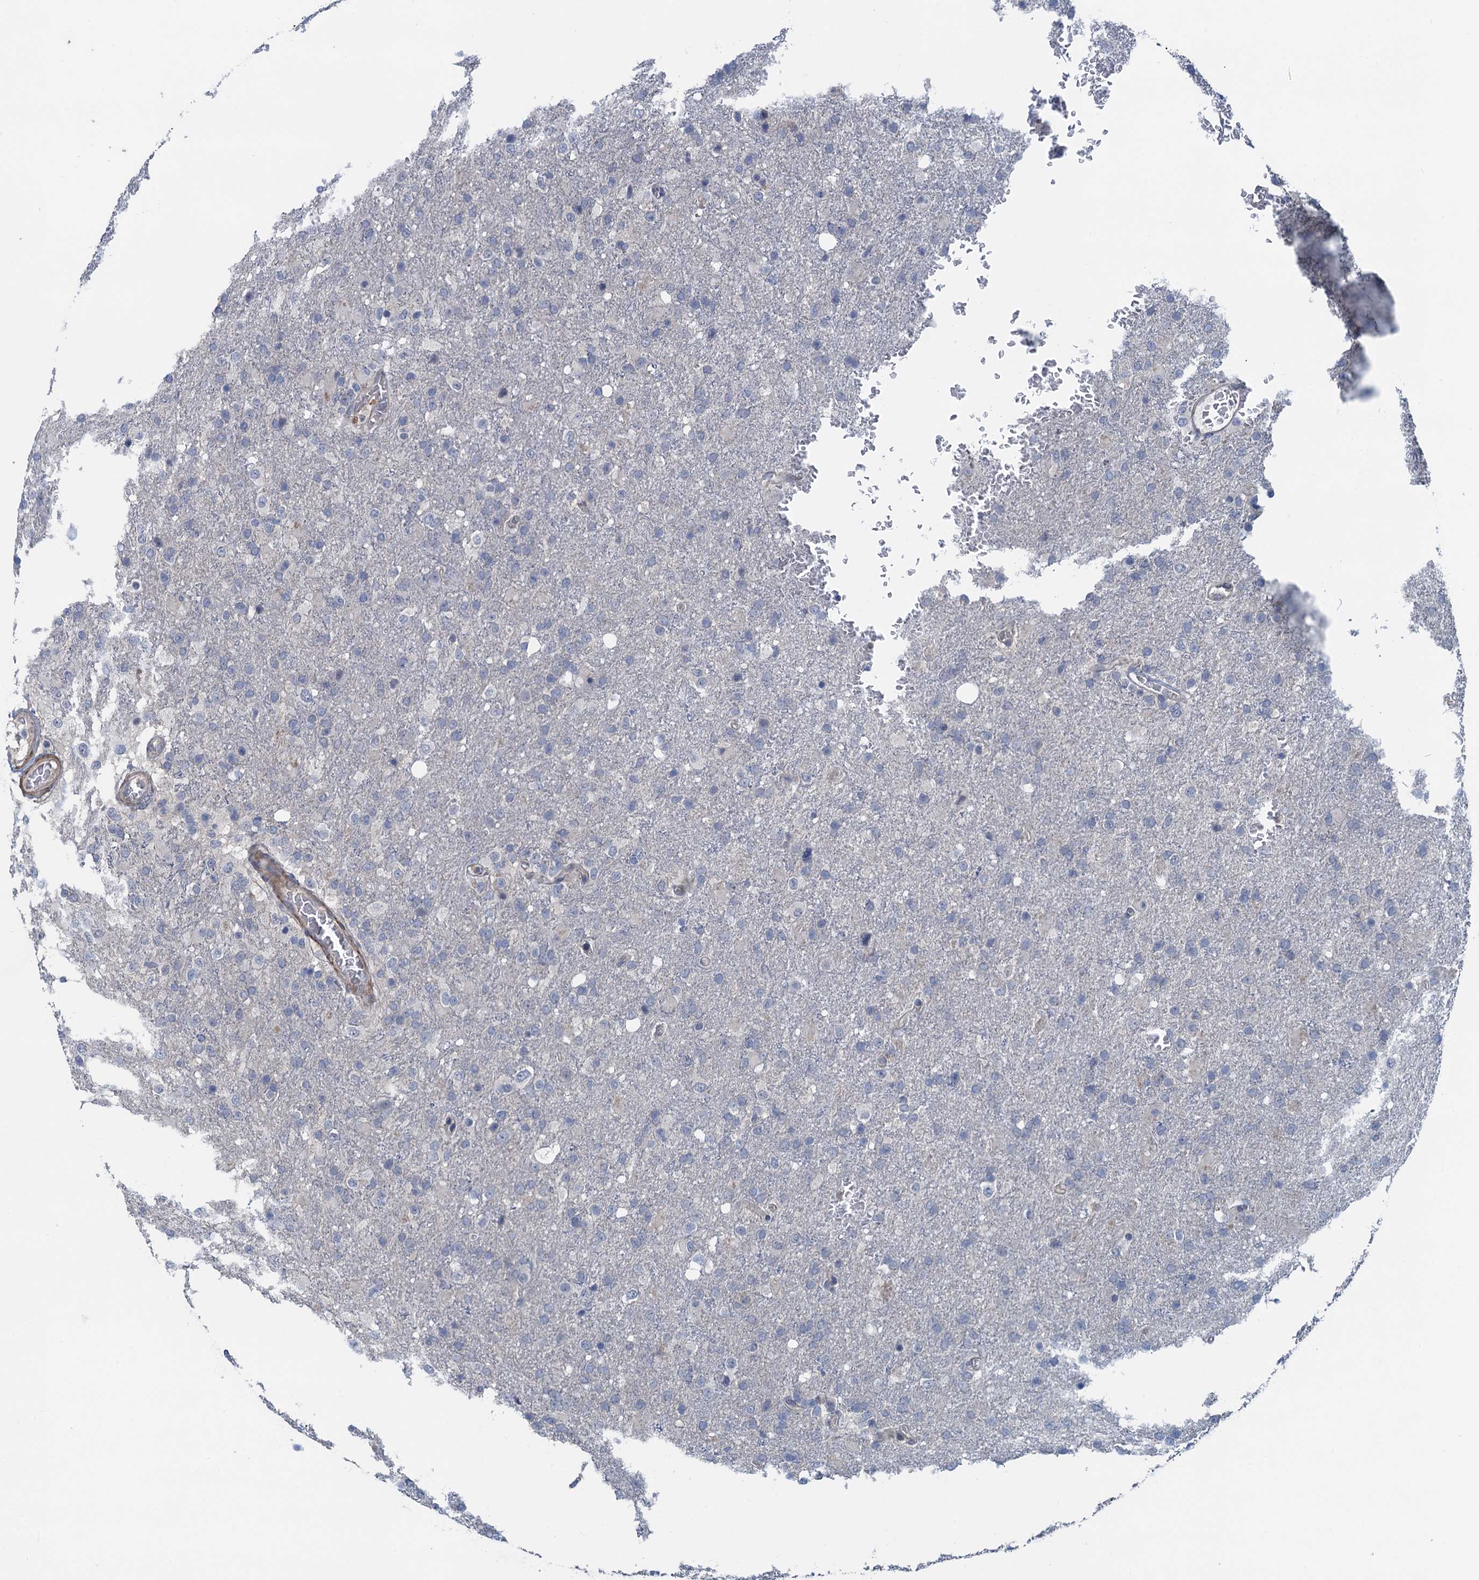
{"staining": {"intensity": "negative", "quantity": "none", "location": "none"}, "tissue": "glioma", "cell_type": "Tumor cells", "image_type": "cancer", "snomed": [{"axis": "morphology", "description": "Glioma, malignant, High grade"}, {"axis": "topography", "description": "Brain"}], "caption": "Micrograph shows no significant protein staining in tumor cells of glioma. The staining was performed using DAB to visualize the protein expression in brown, while the nuclei were stained in blue with hematoxylin (Magnification: 20x).", "gene": "MYO16", "patient": {"sex": "female", "age": 74}}